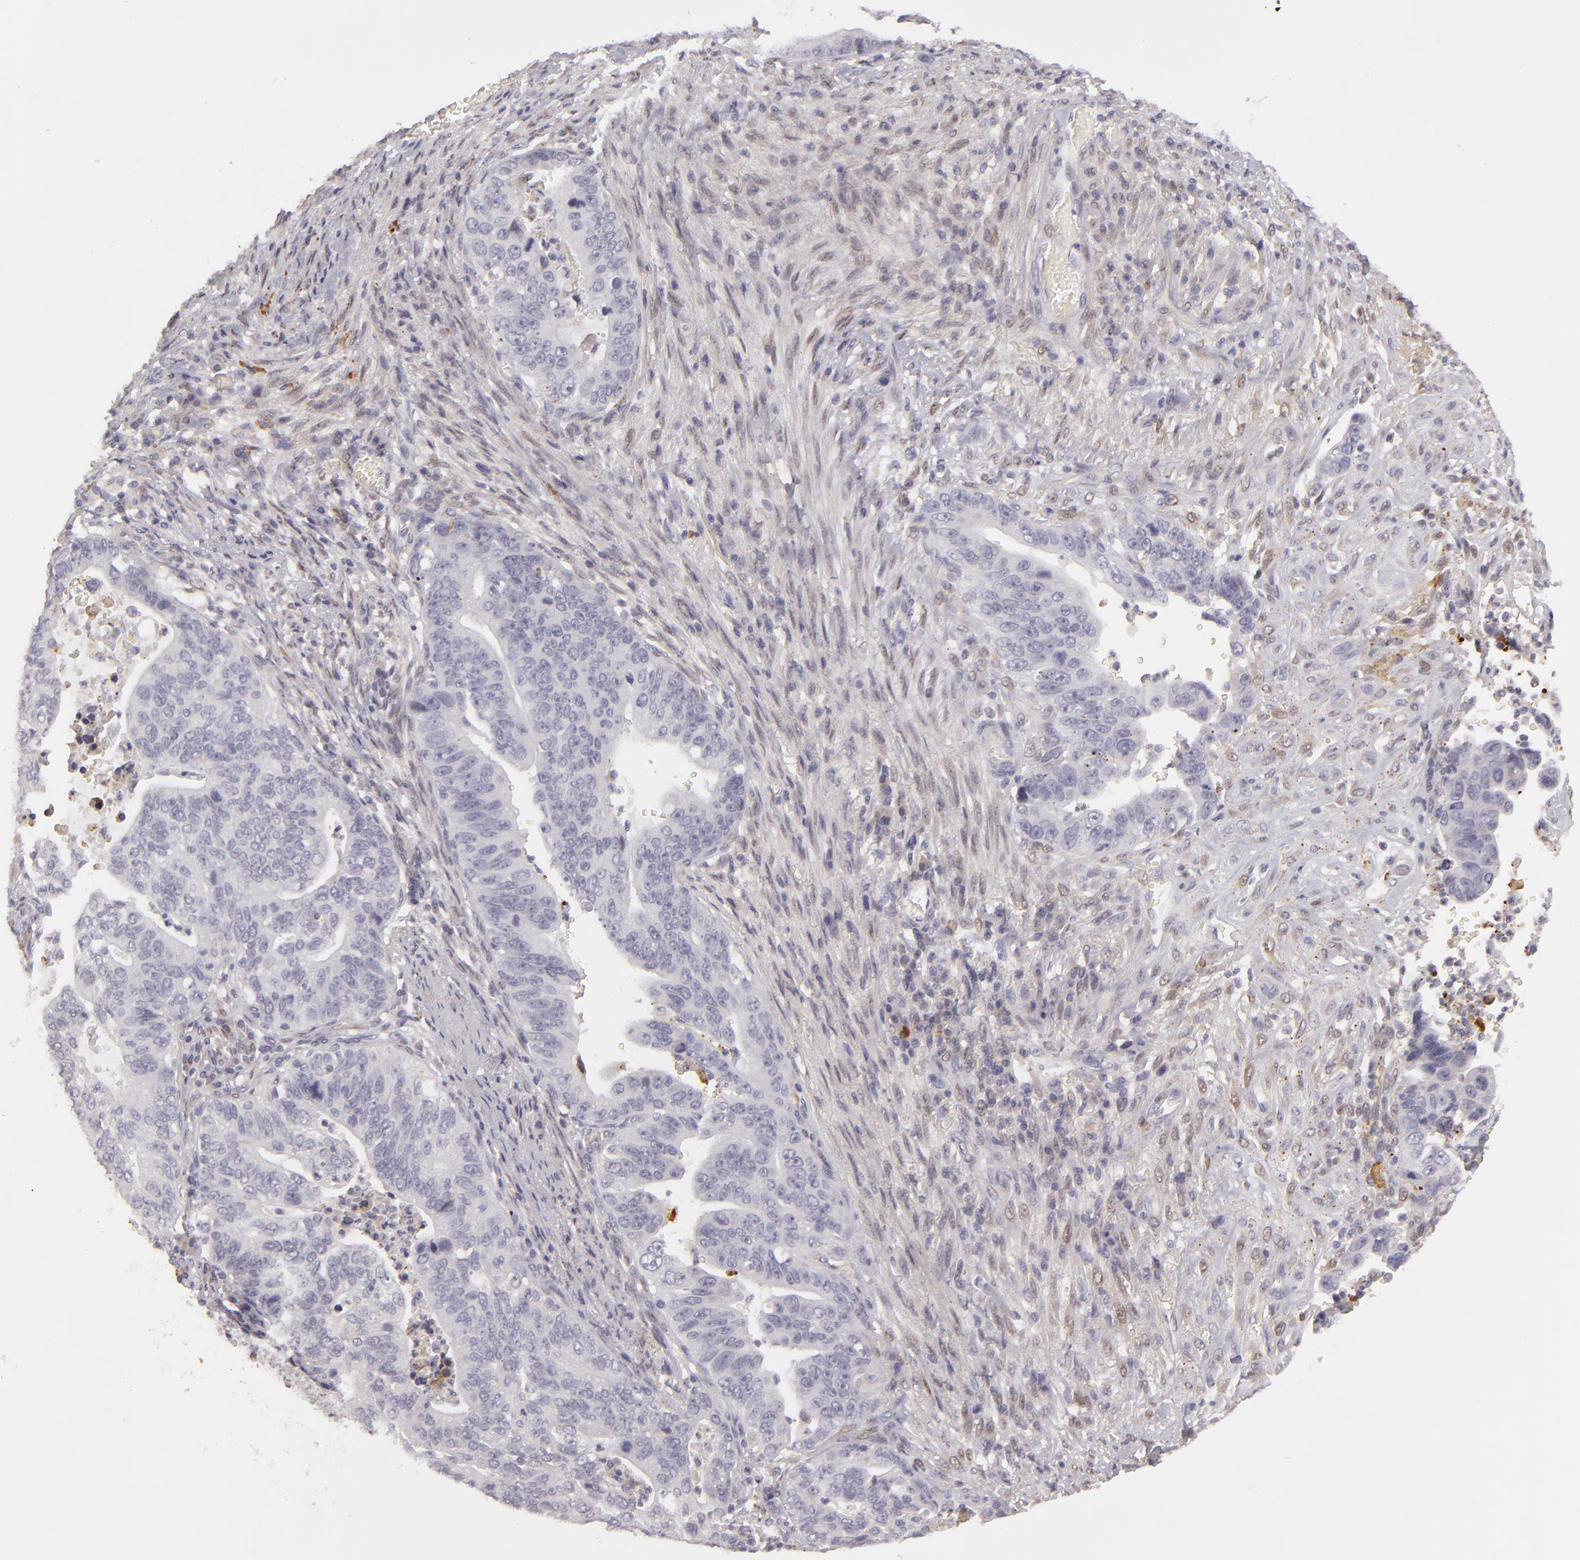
{"staining": {"intensity": "negative", "quantity": "none", "location": "none"}, "tissue": "stomach cancer", "cell_type": "Tumor cells", "image_type": "cancer", "snomed": [{"axis": "morphology", "description": "Adenocarcinoma, NOS"}, {"axis": "topography", "description": "Stomach, upper"}], "caption": "Stomach cancer (adenocarcinoma) stained for a protein using immunohistochemistry demonstrates no positivity tumor cells.", "gene": "EFS", "patient": {"sex": "female", "age": 50}}